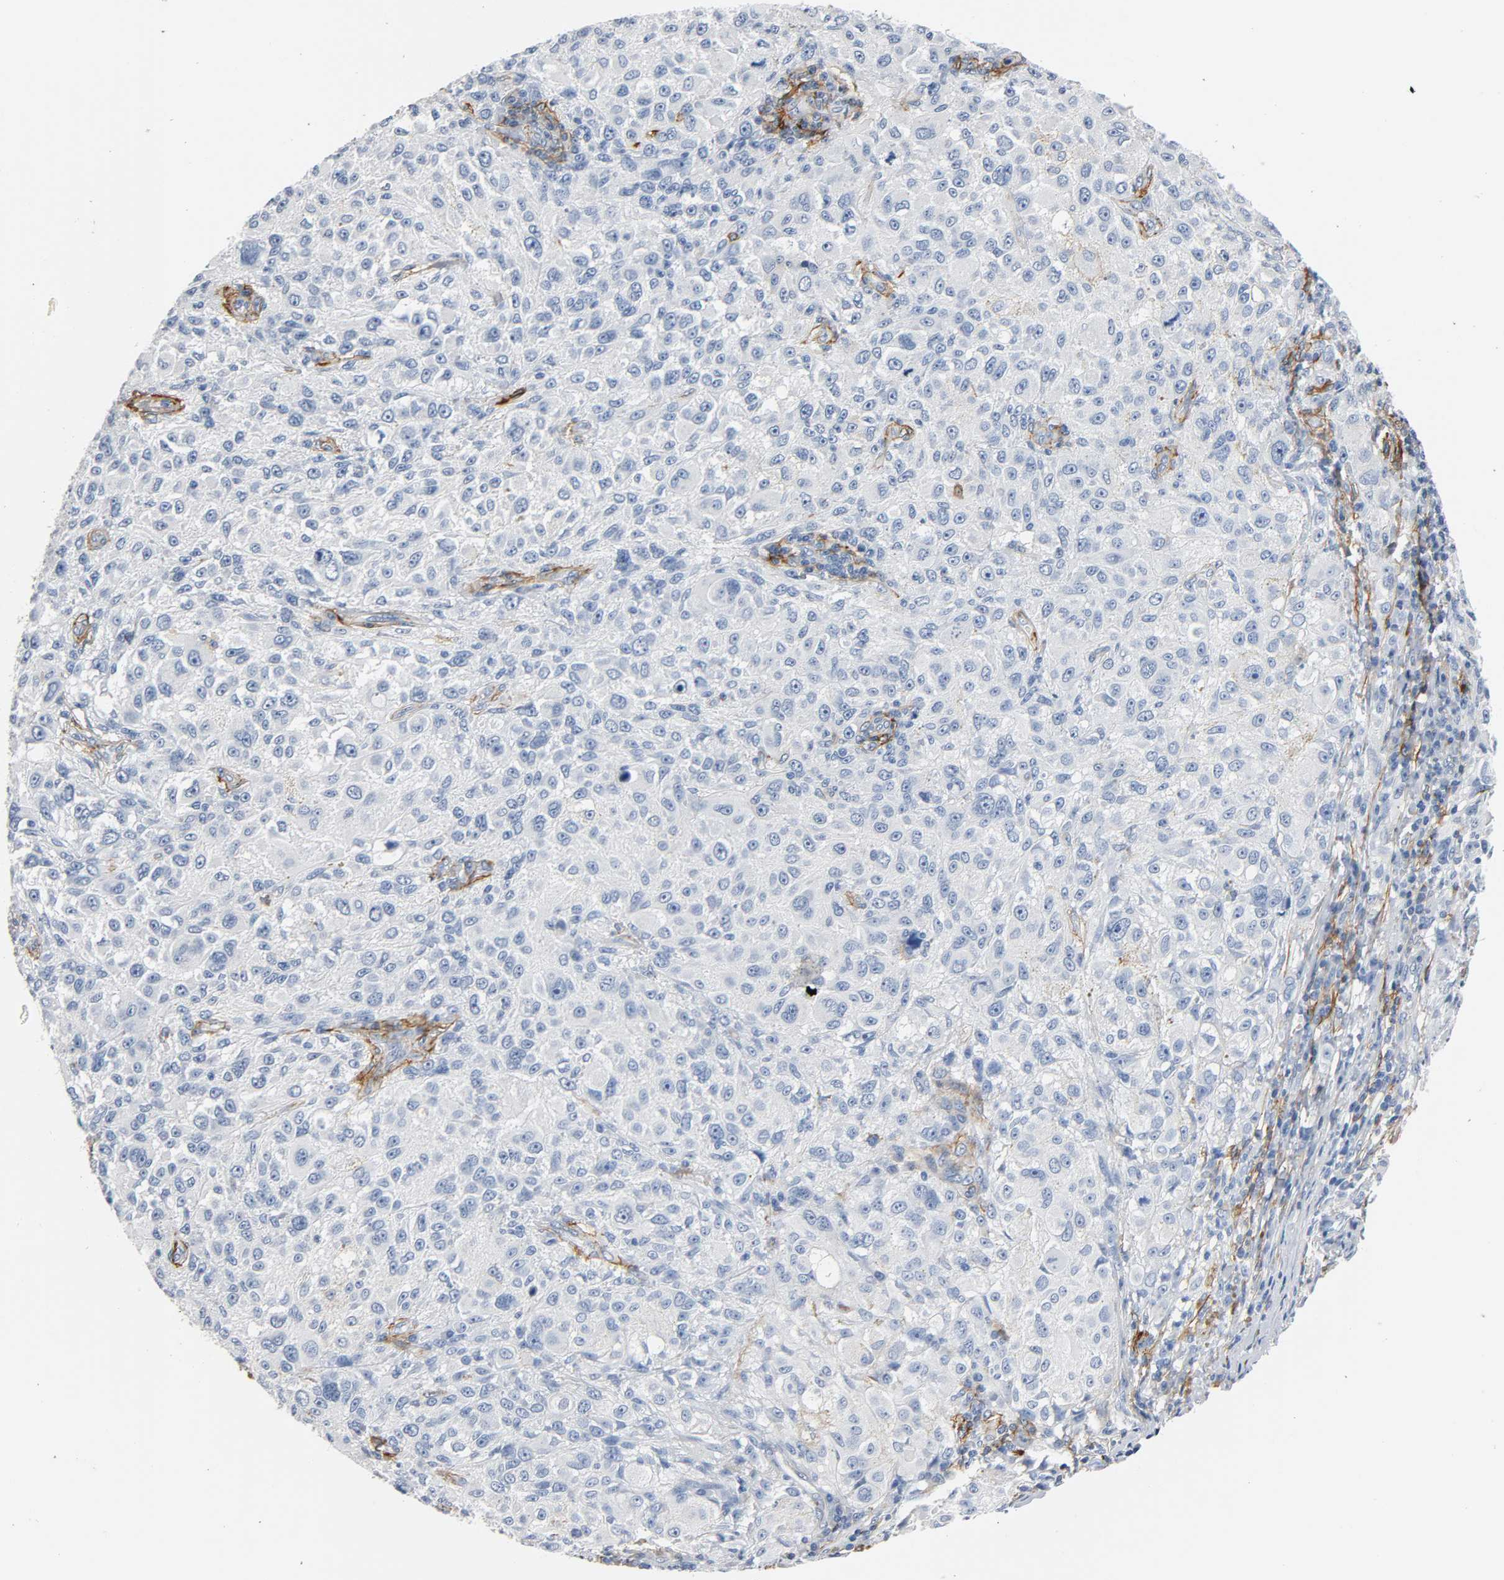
{"staining": {"intensity": "negative", "quantity": "none", "location": "none"}, "tissue": "melanoma", "cell_type": "Tumor cells", "image_type": "cancer", "snomed": [{"axis": "morphology", "description": "Necrosis, NOS"}, {"axis": "morphology", "description": "Malignant melanoma, NOS"}, {"axis": "topography", "description": "Skin"}], "caption": "High magnification brightfield microscopy of malignant melanoma stained with DAB (3,3'-diaminobenzidine) (brown) and counterstained with hematoxylin (blue): tumor cells show no significant expression.", "gene": "ANPEP", "patient": {"sex": "female", "age": 87}}